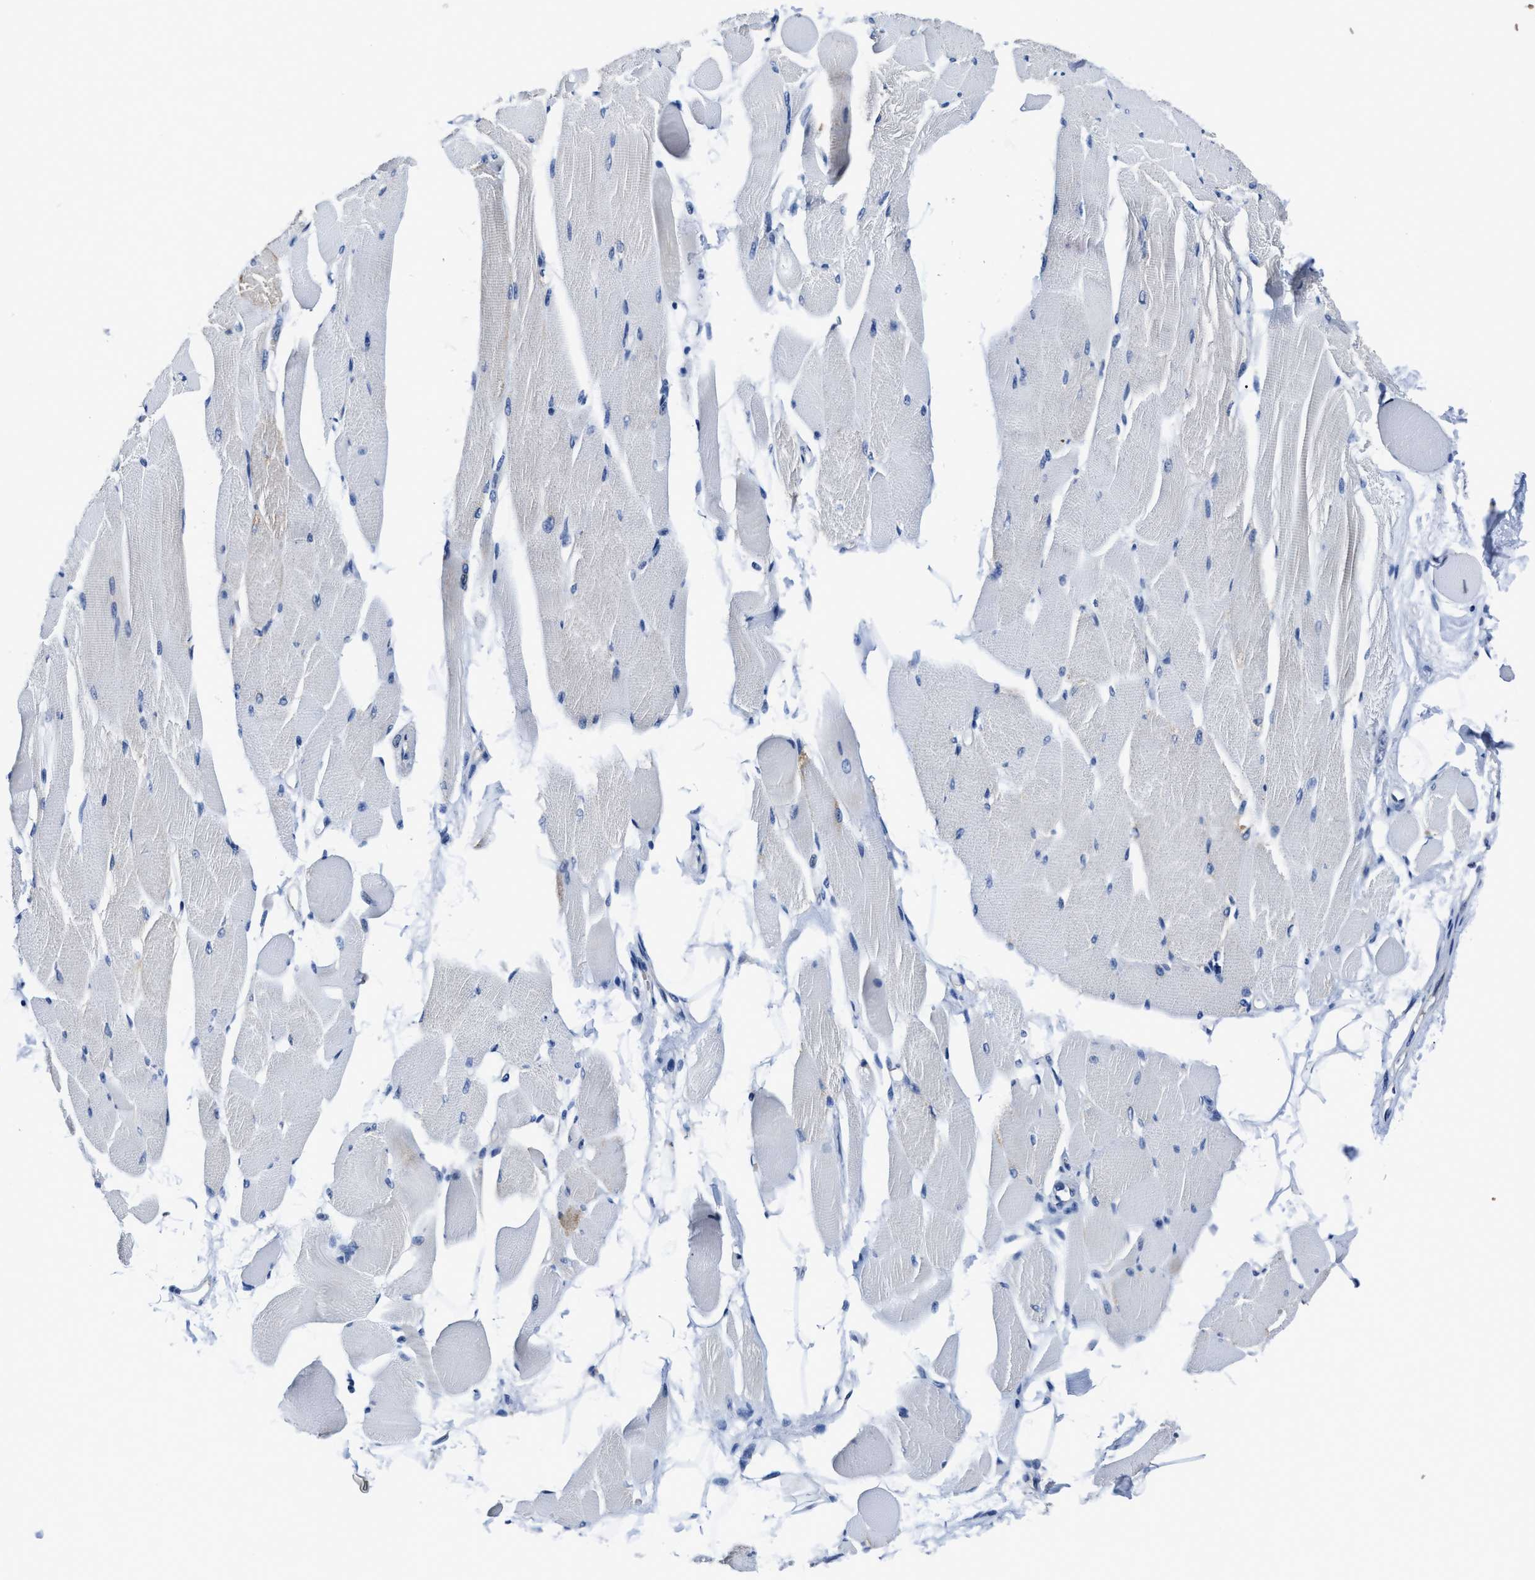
{"staining": {"intensity": "negative", "quantity": "none", "location": "none"}, "tissue": "skeletal muscle", "cell_type": "Myocytes", "image_type": "normal", "snomed": [{"axis": "morphology", "description": "Normal tissue, NOS"}, {"axis": "topography", "description": "Skeletal muscle"}, {"axis": "topography", "description": "Peripheral nerve tissue"}], "caption": "Myocytes are negative for brown protein staining in benign skeletal muscle.", "gene": "GHITM", "patient": {"sex": "female", "age": 84}}